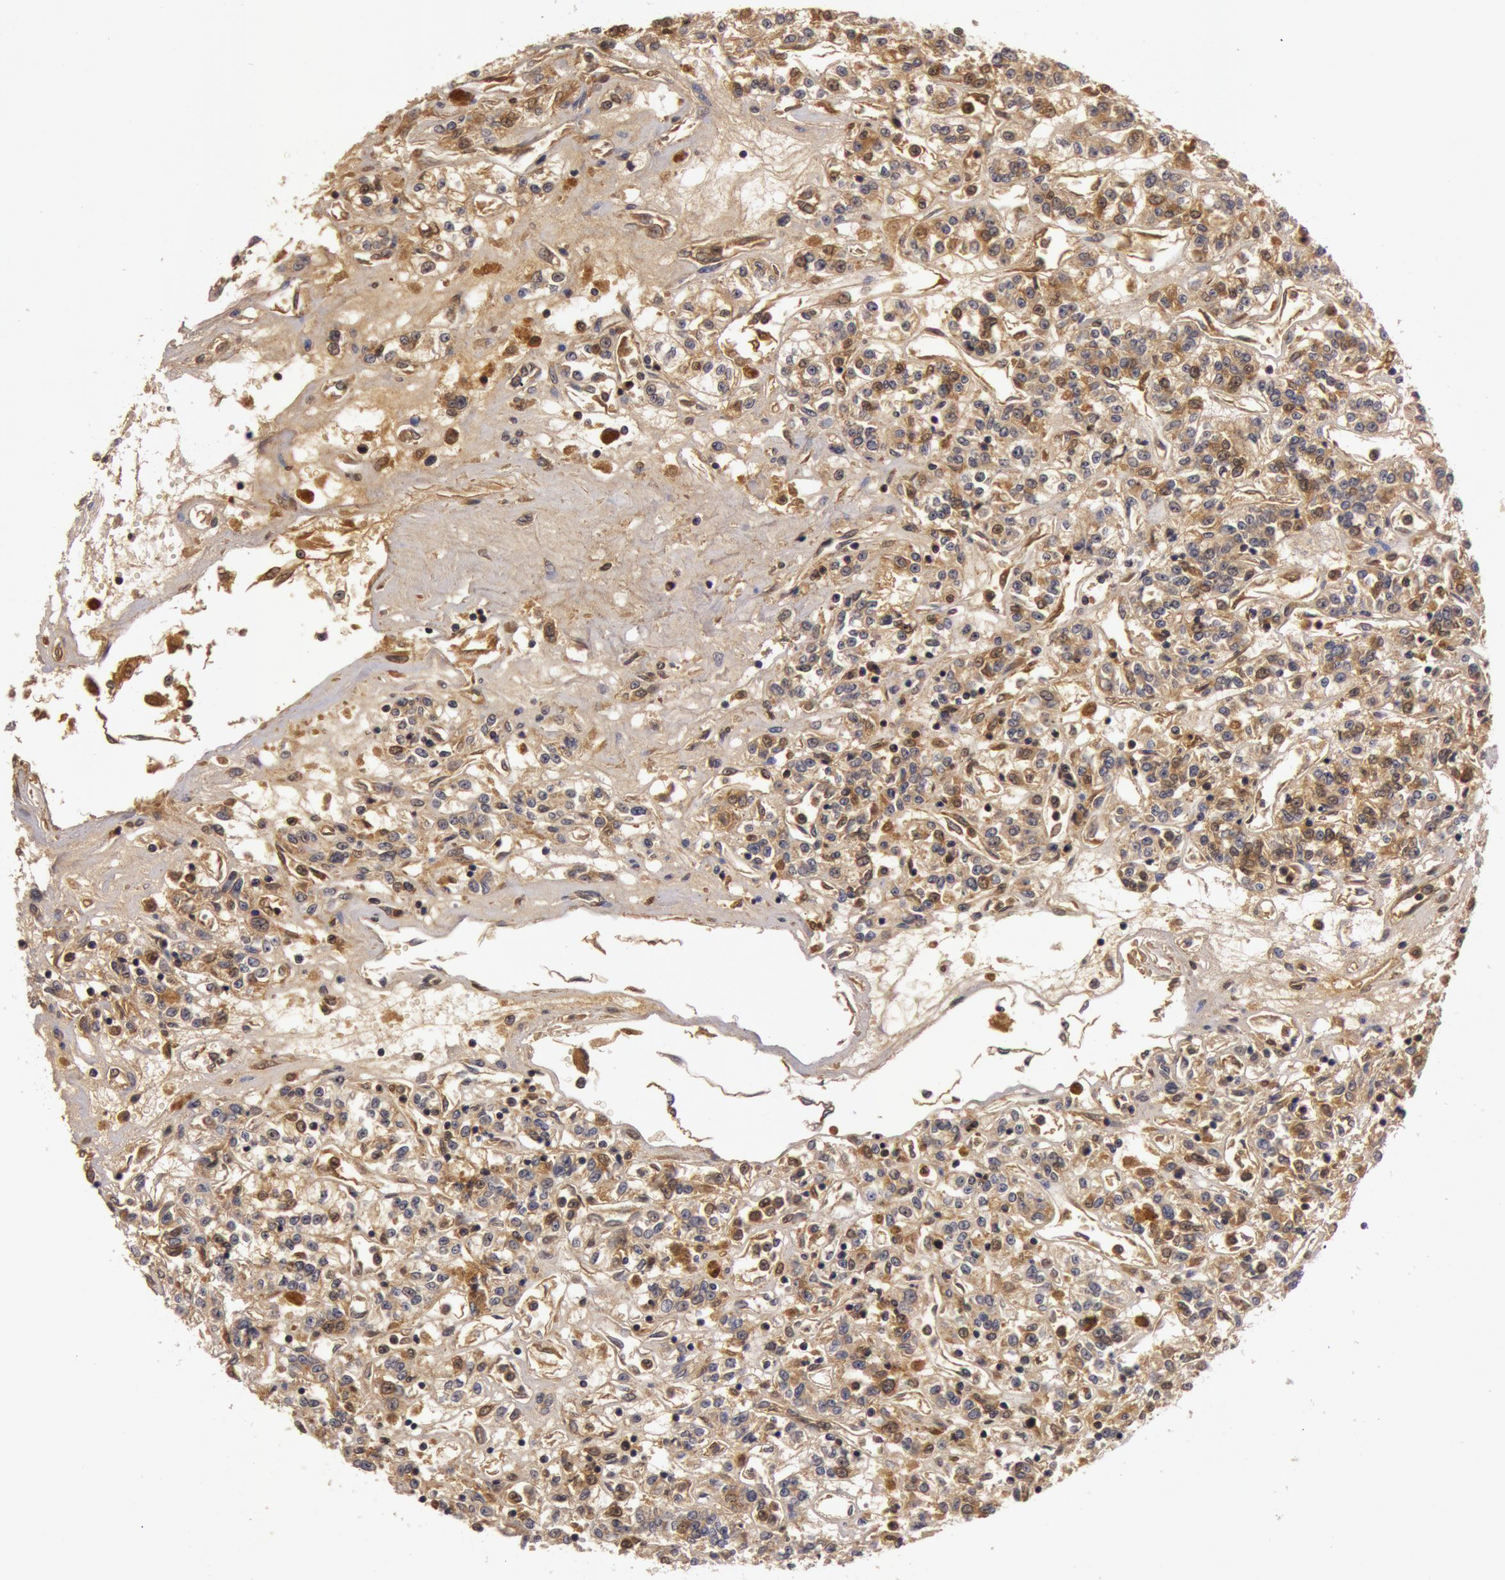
{"staining": {"intensity": "moderate", "quantity": "25%-75%", "location": "cytoplasmic/membranous,nuclear"}, "tissue": "renal cancer", "cell_type": "Tumor cells", "image_type": "cancer", "snomed": [{"axis": "morphology", "description": "Adenocarcinoma, NOS"}, {"axis": "topography", "description": "Kidney"}], "caption": "Moderate cytoplasmic/membranous and nuclear protein staining is present in approximately 25%-75% of tumor cells in adenocarcinoma (renal).", "gene": "BCHE", "patient": {"sex": "female", "age": 76}}